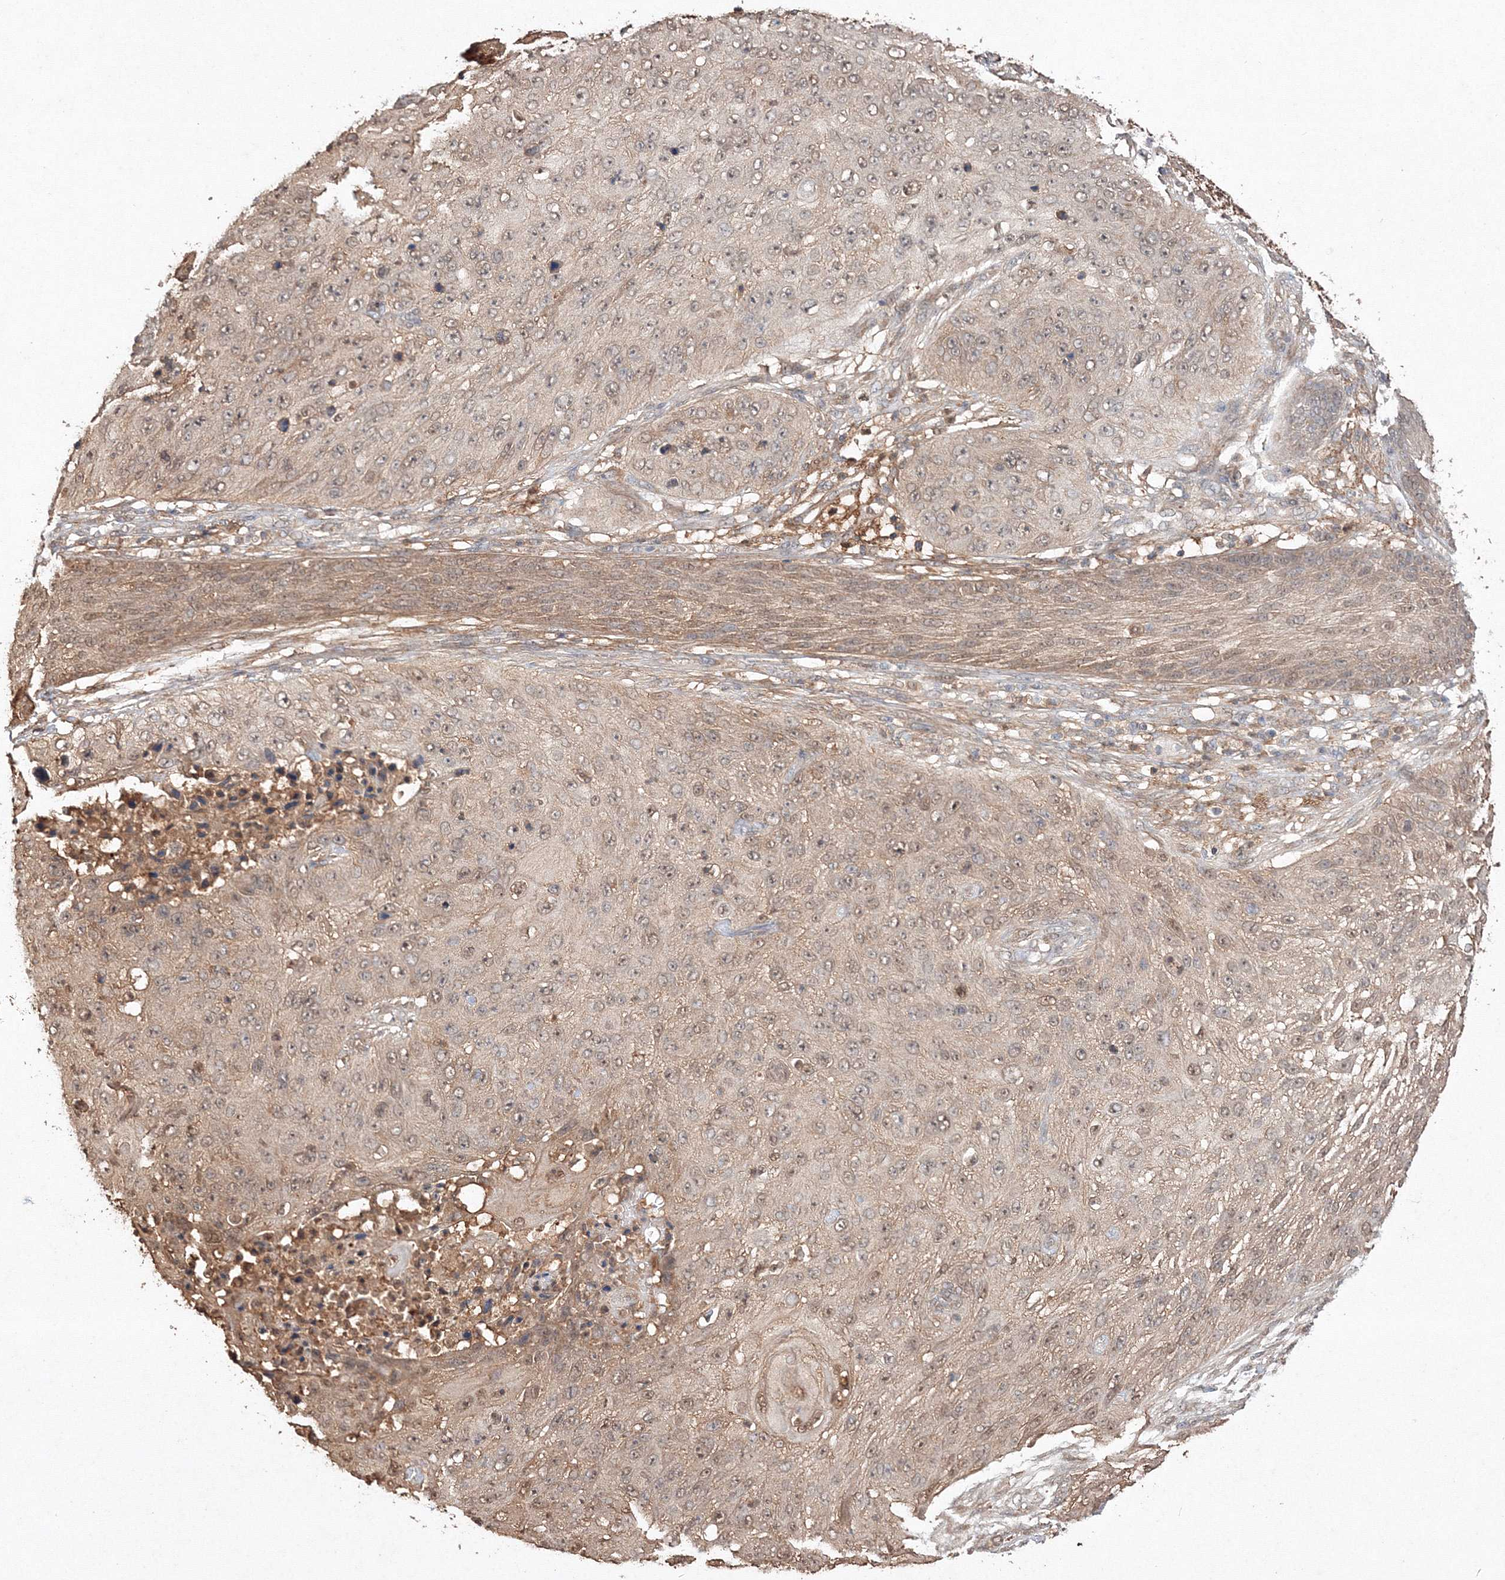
{"staining": {"intensity": "weak", "quantity": "25%-75%", "location": "cytoplasmic/membranous,nuclear"}, "tissue": "skin cancer", "cell_type": "Tumor cells", "image_type": "cancer", "snomed": [{"axis": "morphology", "description": "Squamous cell carcinoma, NOS"}, {"axis": "topography", "description": "Skin"}], "caption": "Skin squamous cell carcinoma tissue displays weak cytoplasmic/membranous and nuclear expression in approximately 25%-75% of tumor cells", "gene": "S100A11", "patient": {"sex": "female", "age": 80}}